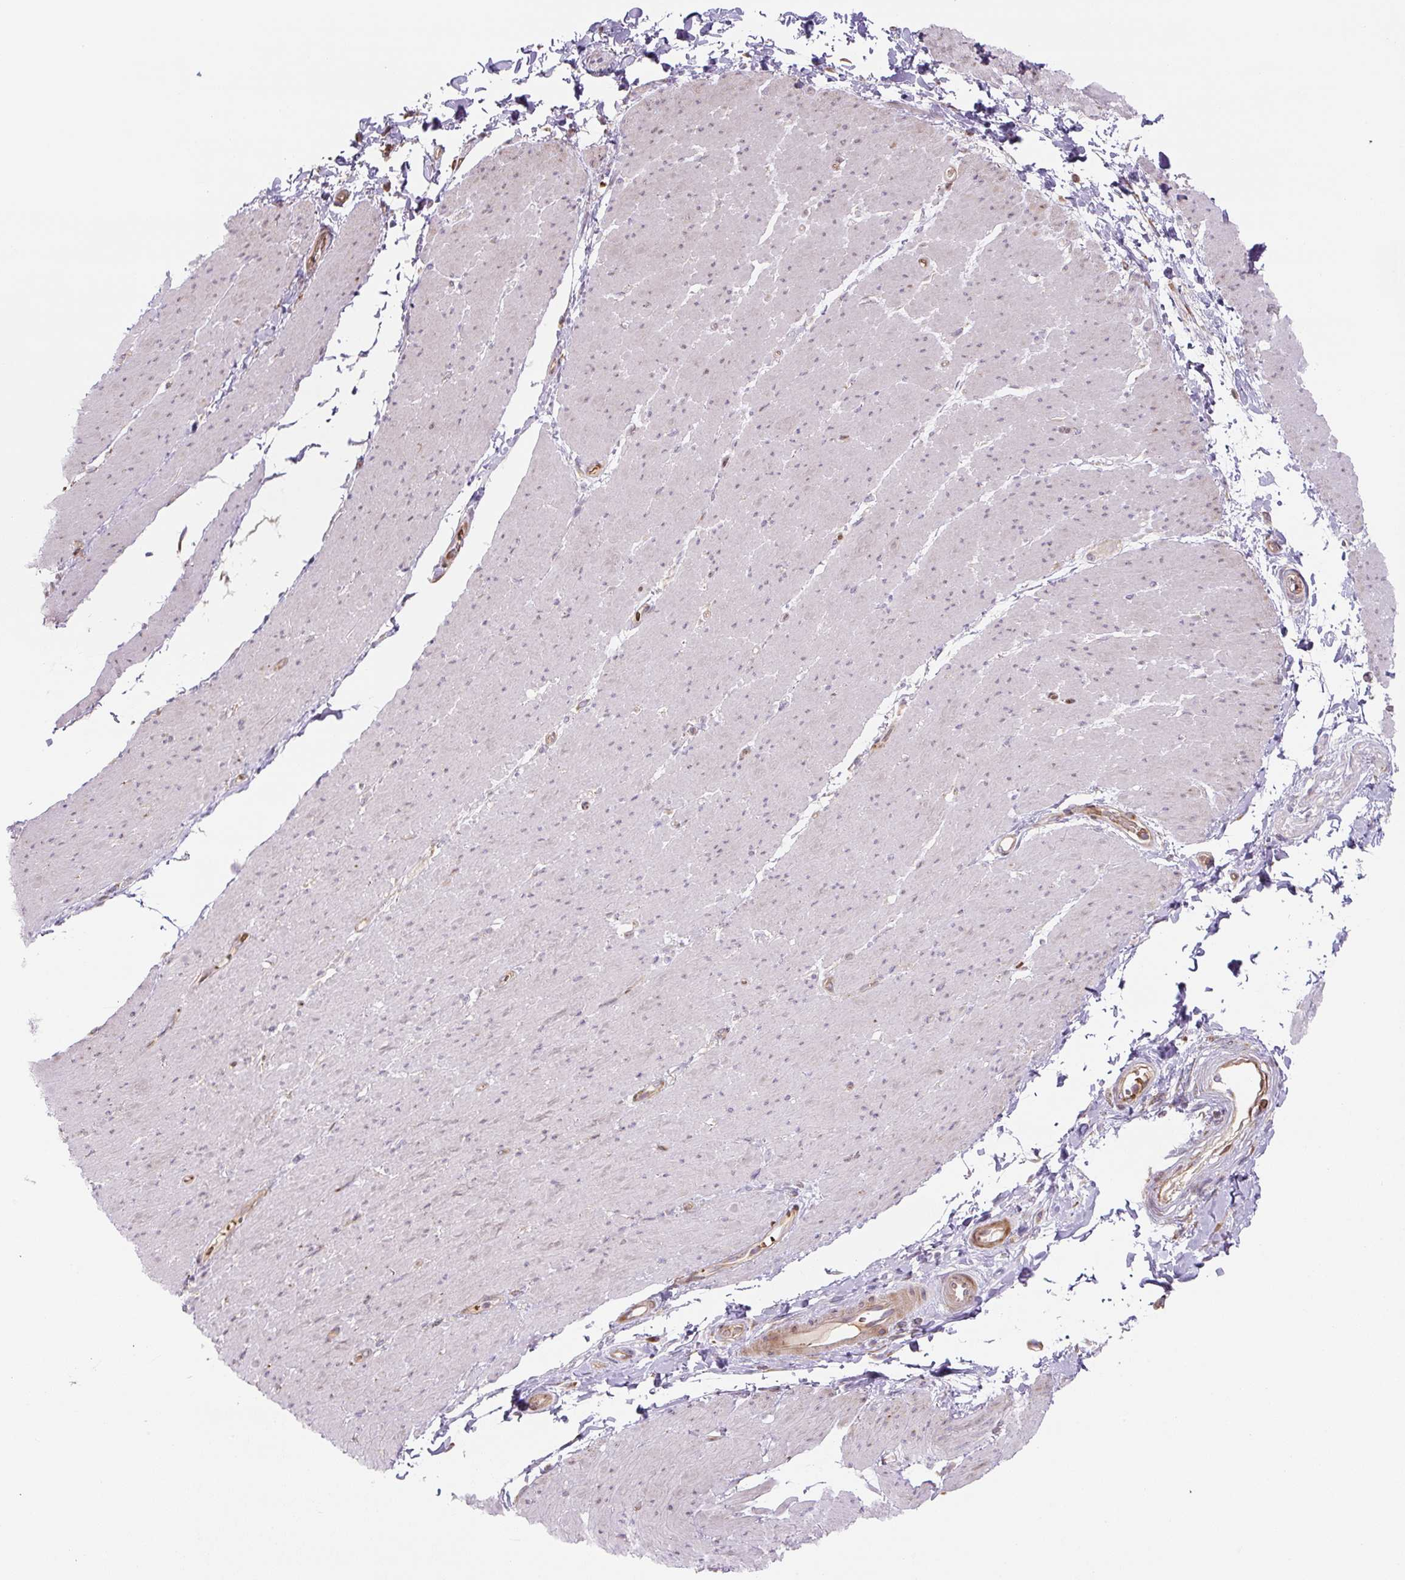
{"staining": {"intensity": "weak", "quantity": "25%-75%", "location": "cytoplasmic/membranous"}, "tissue": "smooth muscle", "cell_type": "Smooth muscle cells", "image_type": "normal", "snomed": [{"axis": "morphology", "description": "Normal tissue, NOS"}, {"axis": "topography", "description": "Smooth muscle"}, {"axis": "topography", "description": "Rectum"}], "caption": "Smooth muscle cells exhibit low levels of weak cytoplasmic/membranous positivity in approximately 25%-75% of cells in benign smooth muscle. Using DAB (3,3'-diaminobenzidine) (brown) and hematoxylin (blue) stains, captured at high magnification using brightfield microscopy.", "gene": "RASA1", "patient": {"sex": "male", "age": 53}}